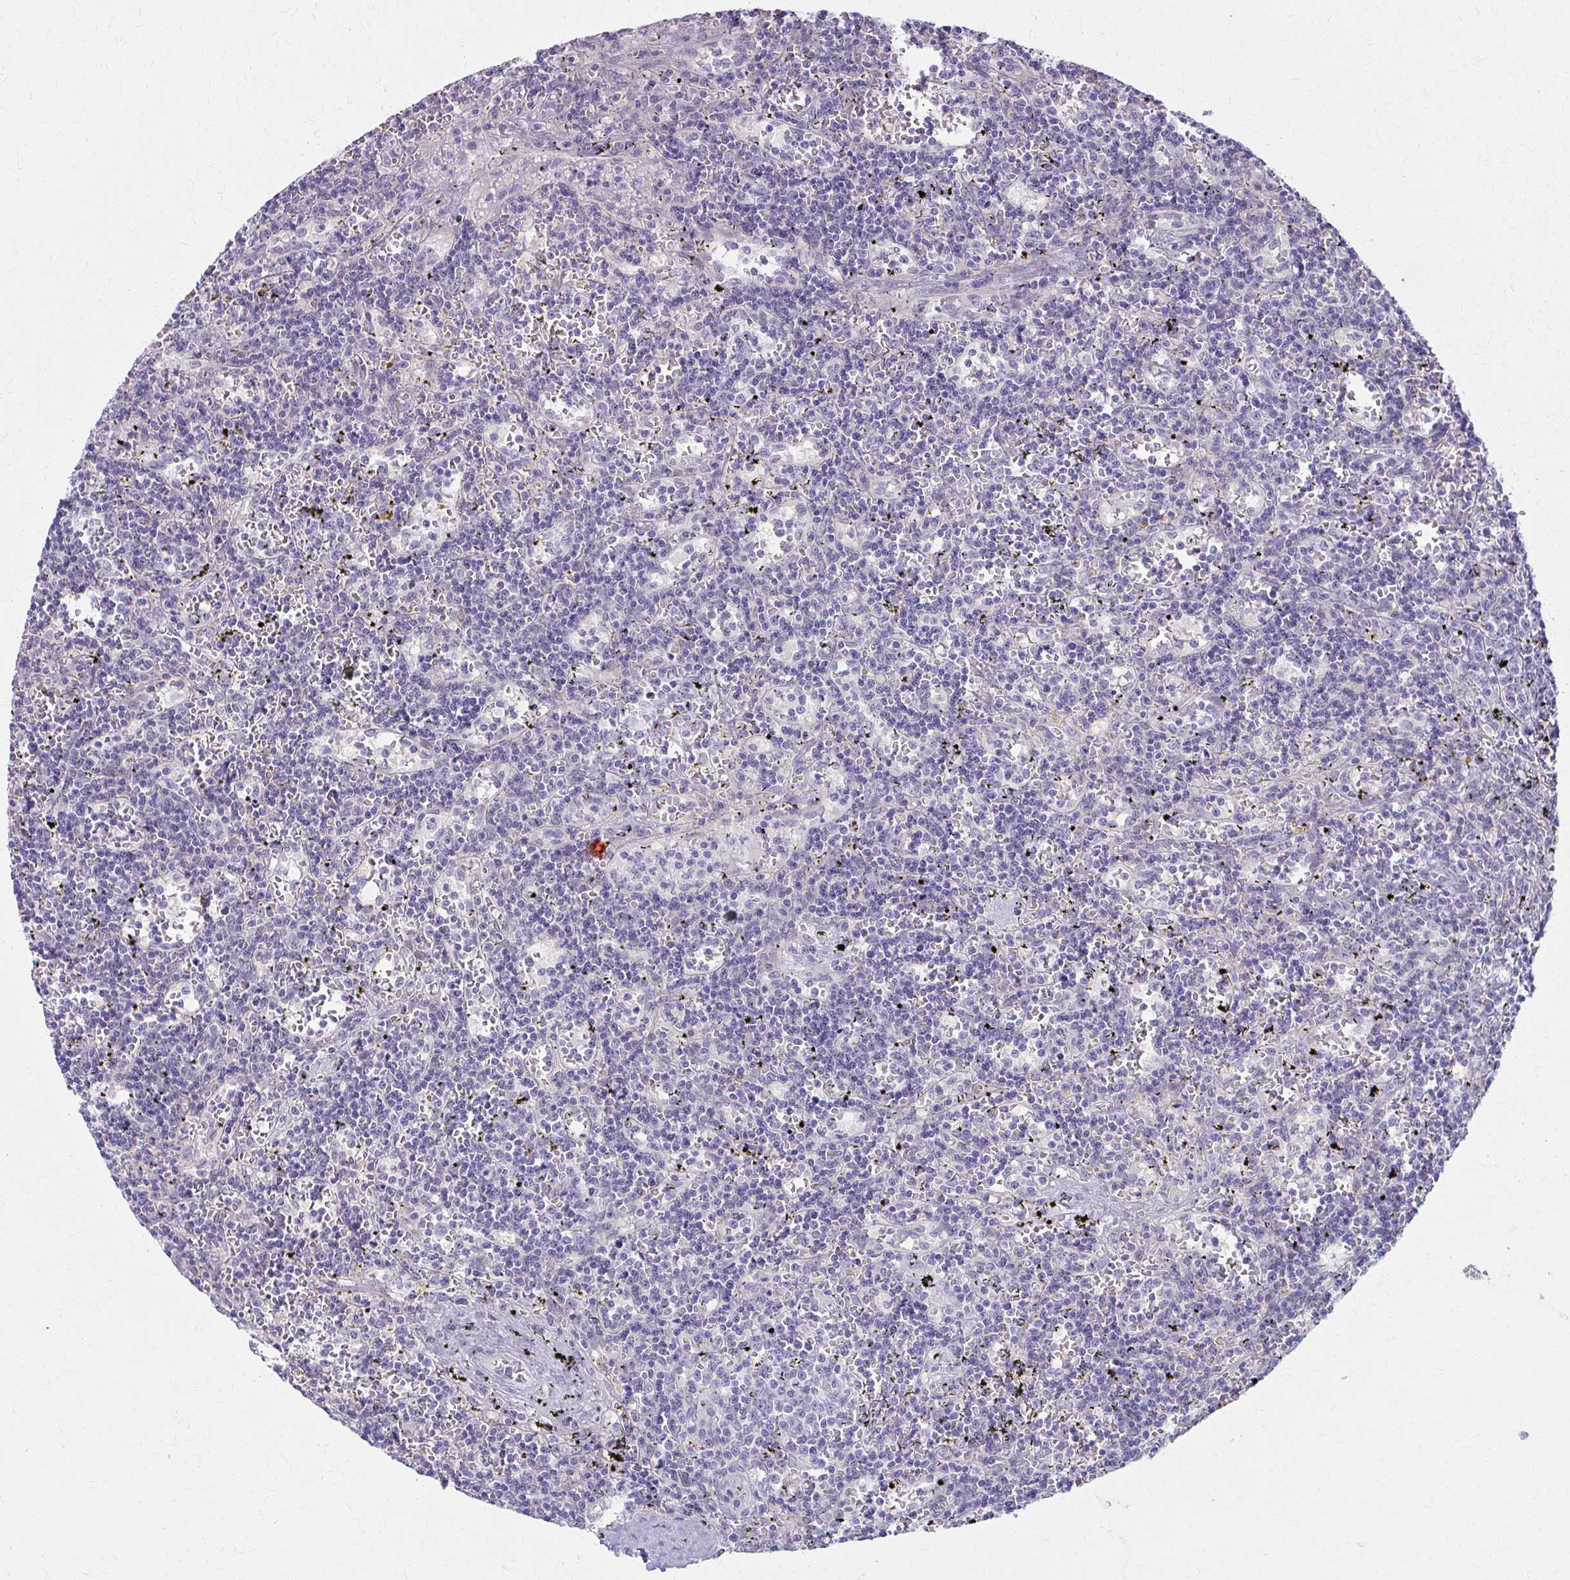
{"staining": {"intensity": "negative", "quantity": "none", "location": "none"}, "tissue": "lymphoma", "cell_type": "Tumor cells", "image_type": "cancer", "snomed": [{"axis": "morphology", "description": "Malignant lymphoma, non-Hodgkin's type, Low grade"}, {"axis": "topography", "description": "Spleen"}], "caption": "Lymphoma stained for a protein using IHC exhibits no staining tumor cells.", "gene": "LDLRAP1", "patient": {"sex": "male", "age": 60}}